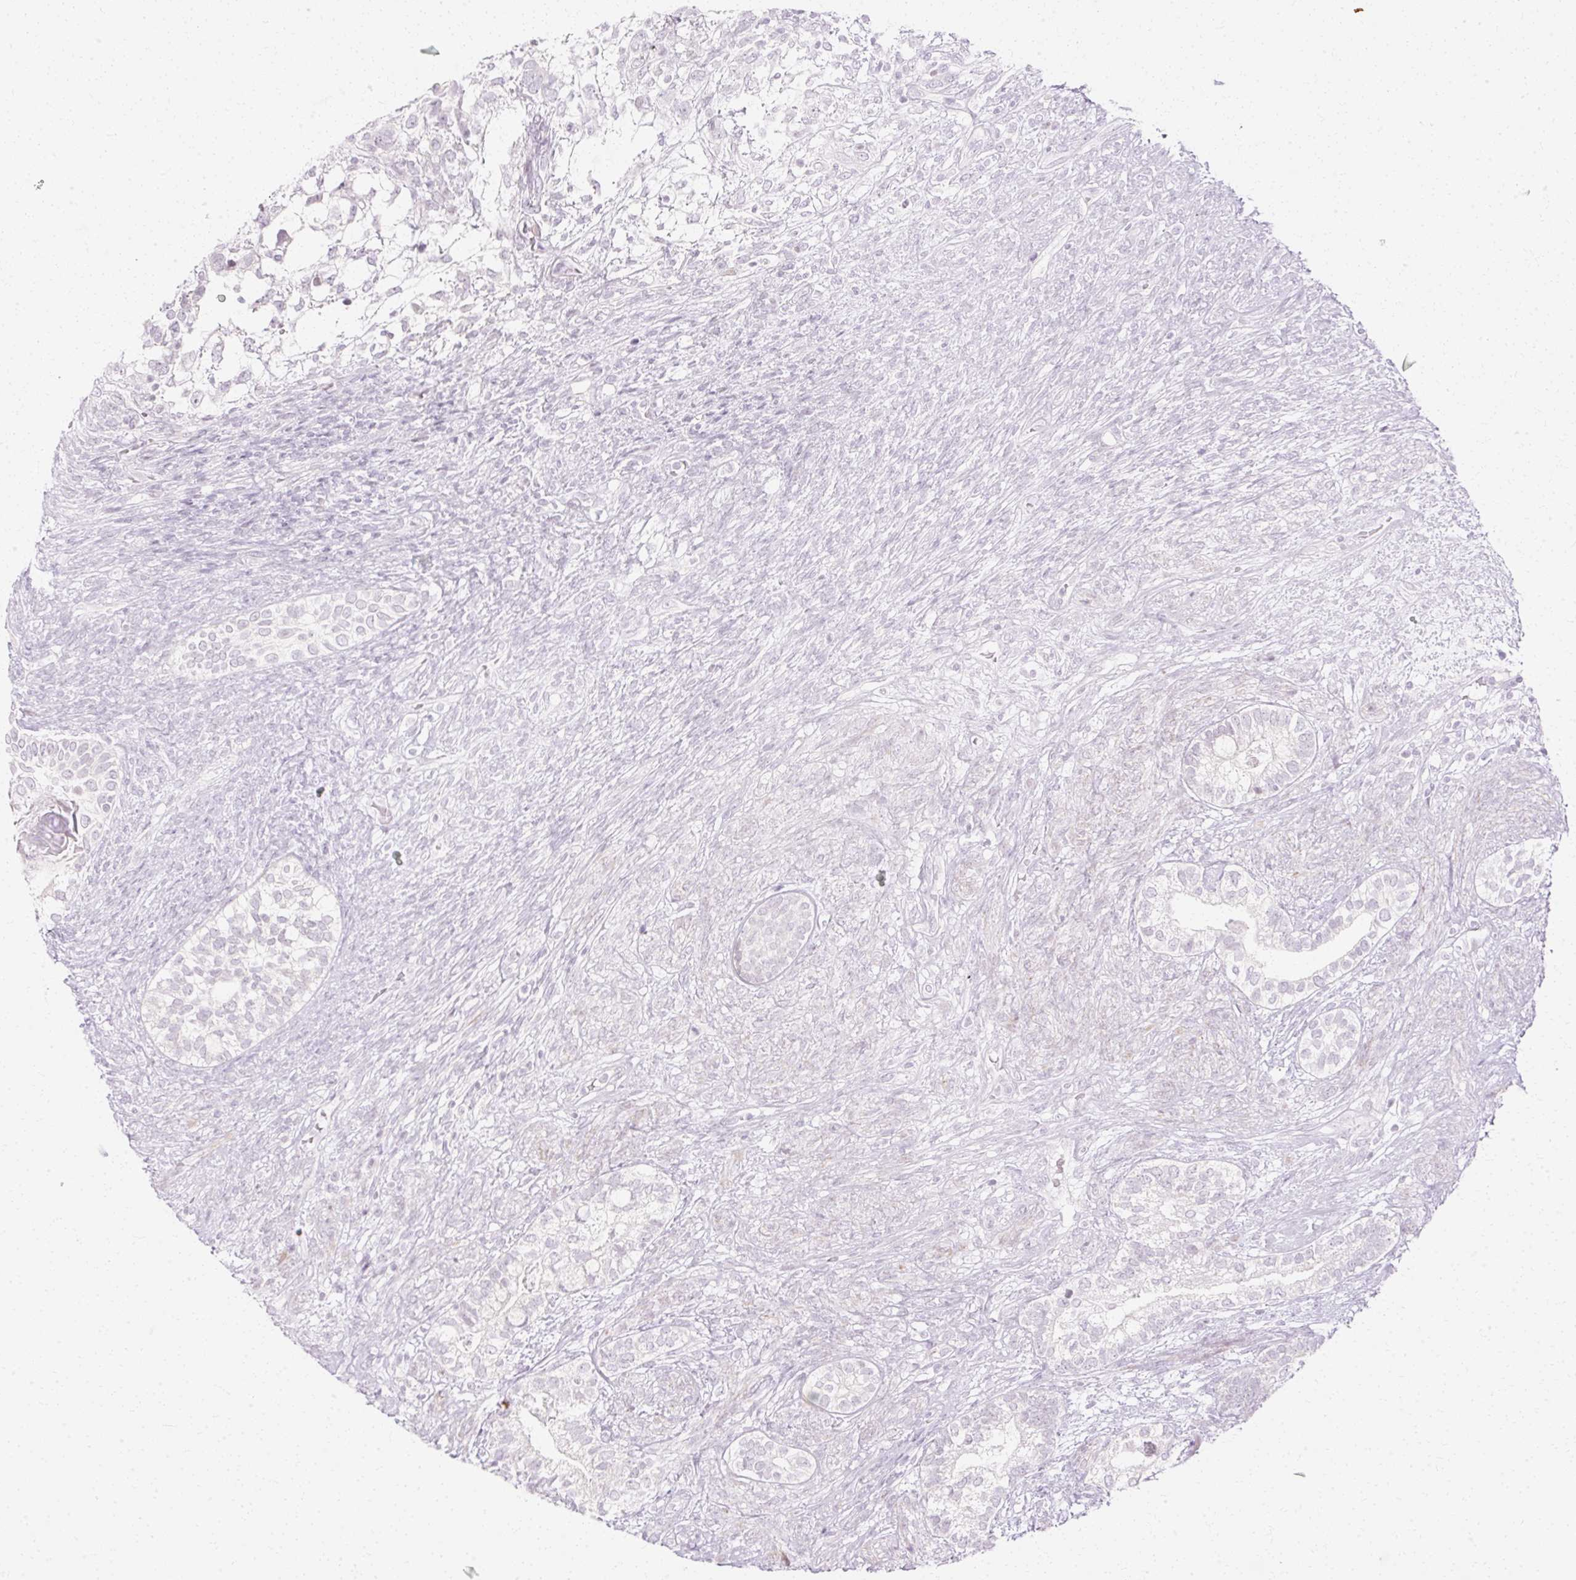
{"staining": {"intensity": "negative", "quantity": "none", "location": "none"}, "tissue": "testis cancer", "cell_type": "Tumor cells", "image_type": "cancer", "snomed": [{"axis": "morphology", "description": "Seminoma, NOS"}, {"axis": "morphology", "description": "Carcinoma, Embryonal, NOS"}, {"axis": "topography", "description": "Testis"}], "caption": "DAB immunohistochemical staining of testis cancer (embryonal carcinoma) displays no significant staining in tumor cells. The staining is performed using DAB (3,3'-diaminobenzidine) brown chromogen with nuclei counter-stained in using hematoxylin.", "gene": "C3orf49", "patient": {"sex": "male", "age": 41}}